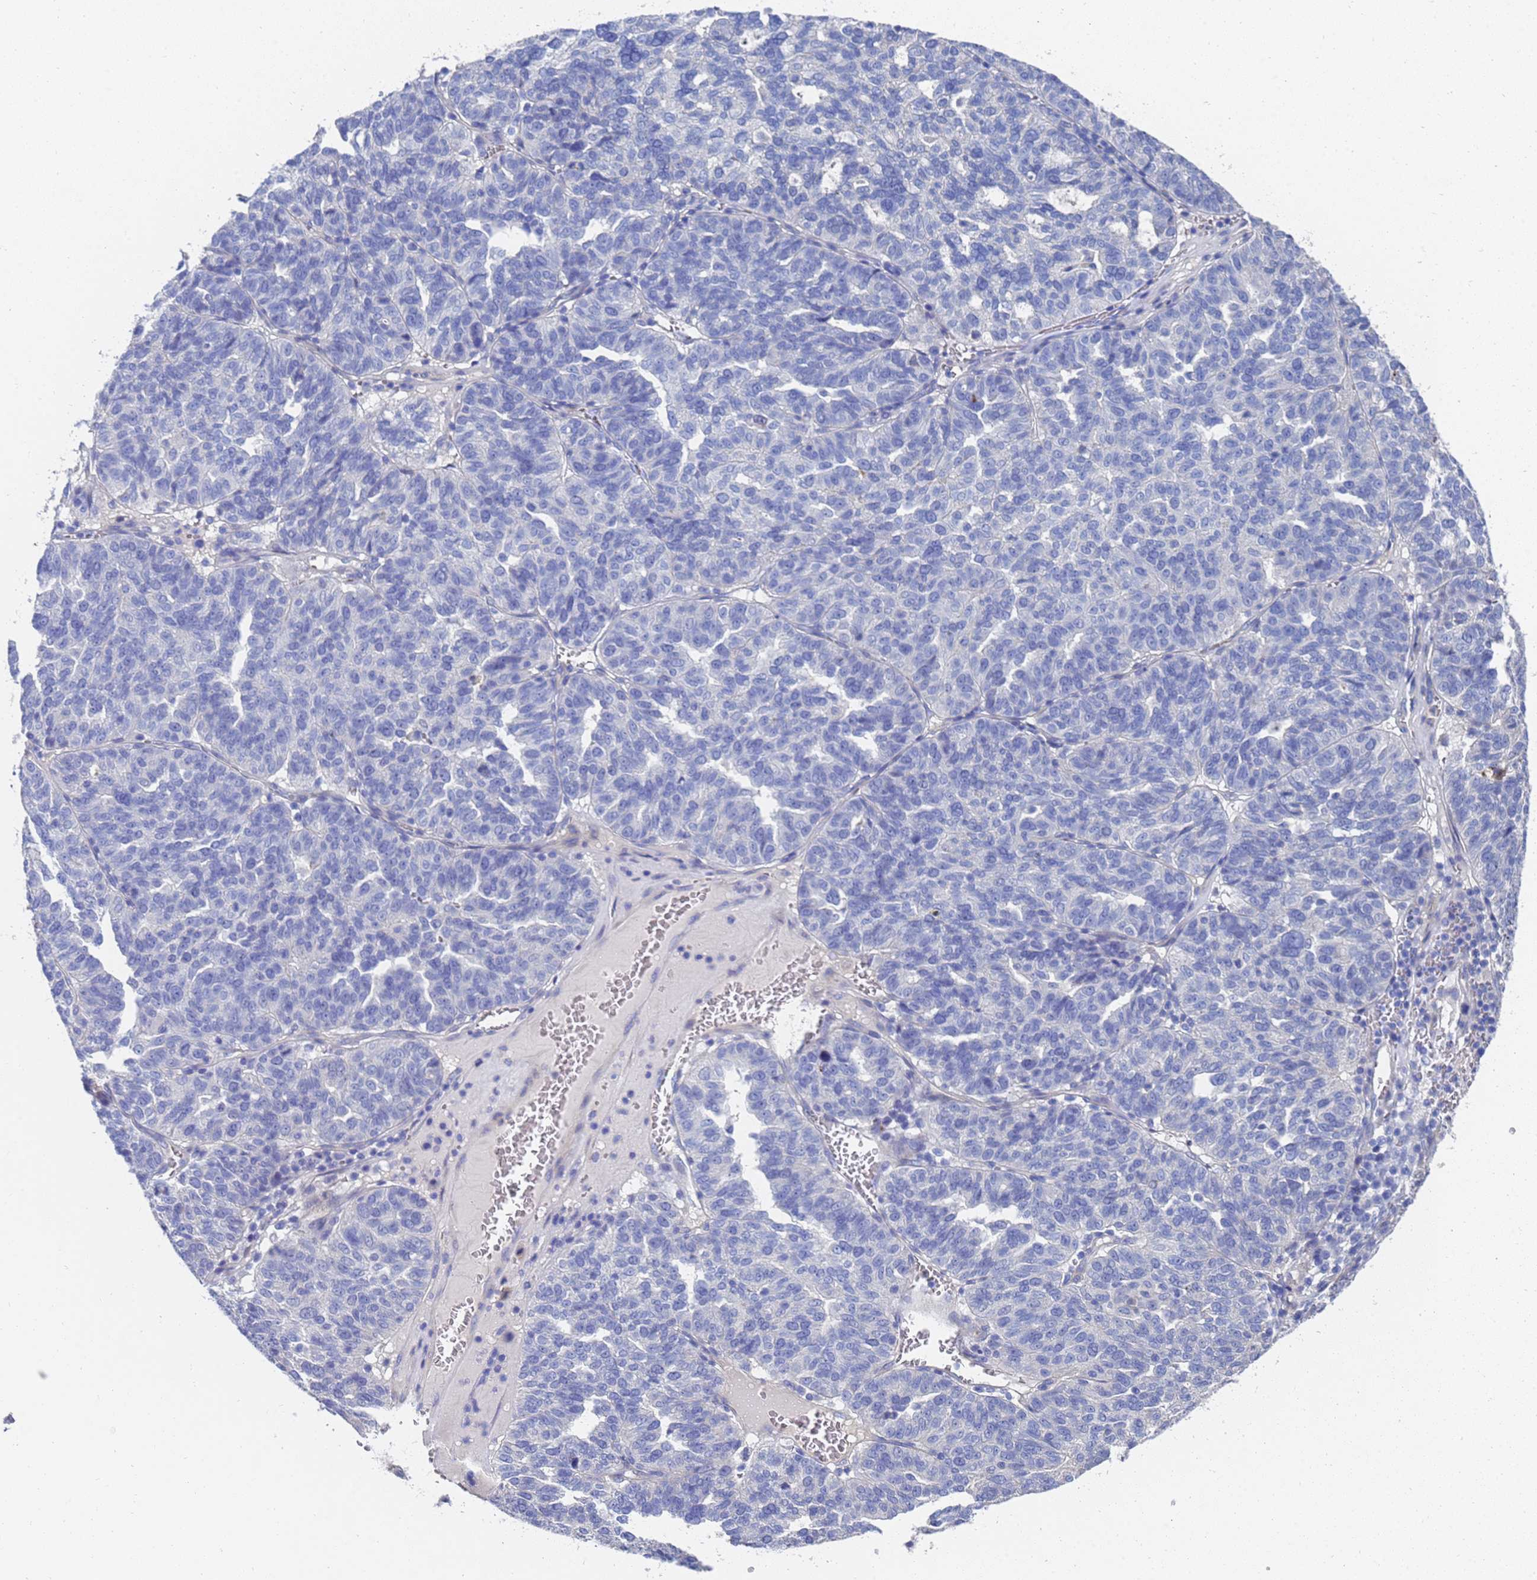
{"staining": {"intensity": "negative", "quantity": "none", "location": "none"}, "tissue": "ovarian cancer", "cell_type": "Tumor cells", "image_type": "cancer", "snomed": [{"axis": "morphology", "description": "Cystadenocarcinoma, serous, NOS"}, {"axis": "topography", "description": "Ovary"}], "caption": "Immunohistochemical staining of human serous cystadenocarcinoma (ovarian) reveals no significant staining in tumor cells.", "gene": "LBX2", "patient": {"sex": "female", "age": 59}}